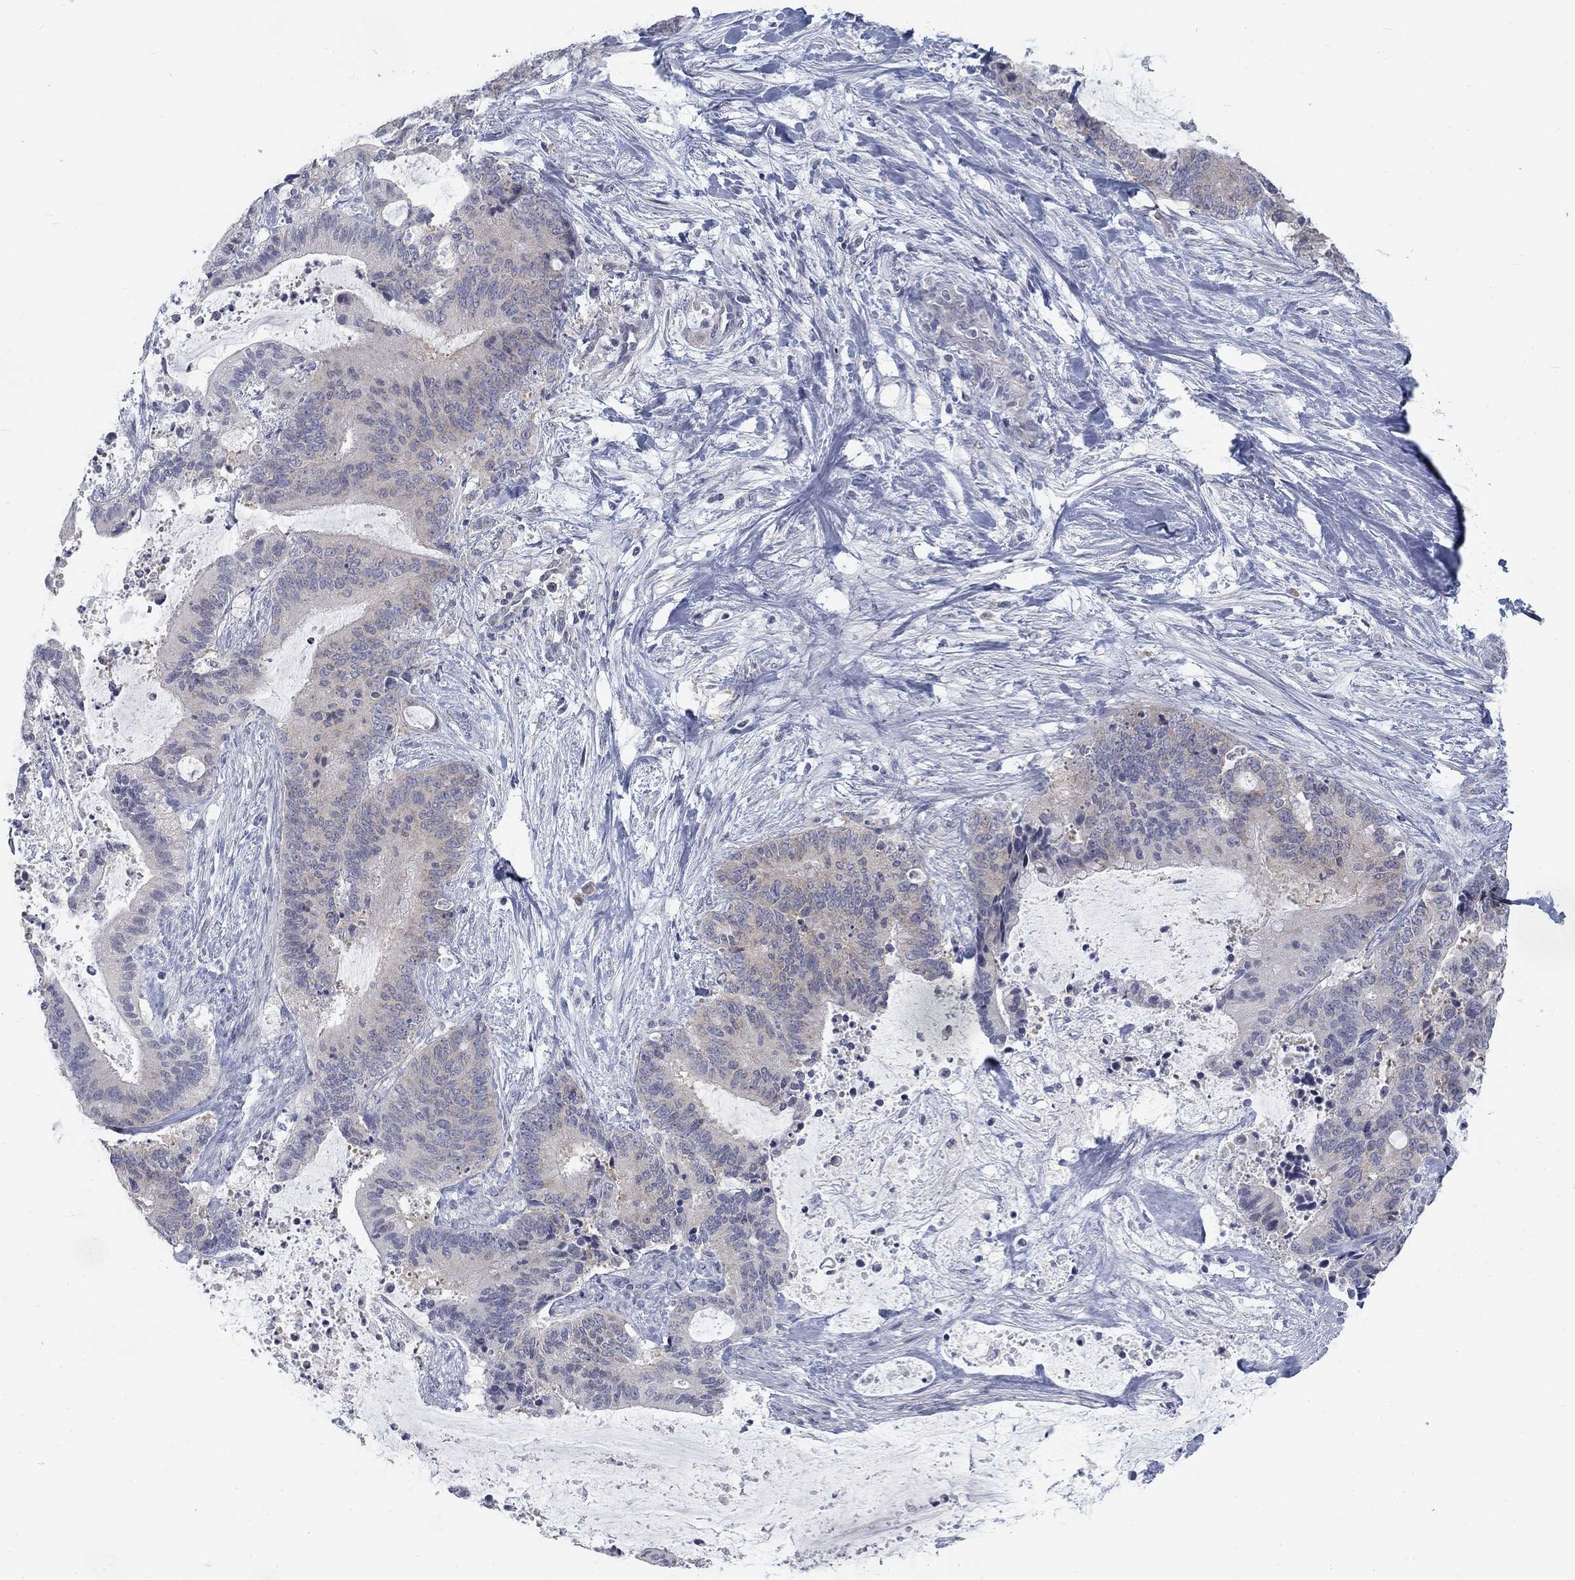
{"staining": {"intensity": "weak", "quantity": "<25%", "location": "cytoplasmic/membranous"}, "tissue": "liver cancer", "cell_type": "Tumor cells", "image_type": "cancer", "snomed": [{"axis": "morphology", "description": "Cholangiocarcinoma"}, {"axis": "topography", "description": "Liver"}], "caption": "This is an immunohistochemistry histopathology image of human liver cancer (cholangiocarcinoma). There is no staining in tumor cells.", "gene": "ATP1A3", "patient": {"sex": "female", "age": 73}}